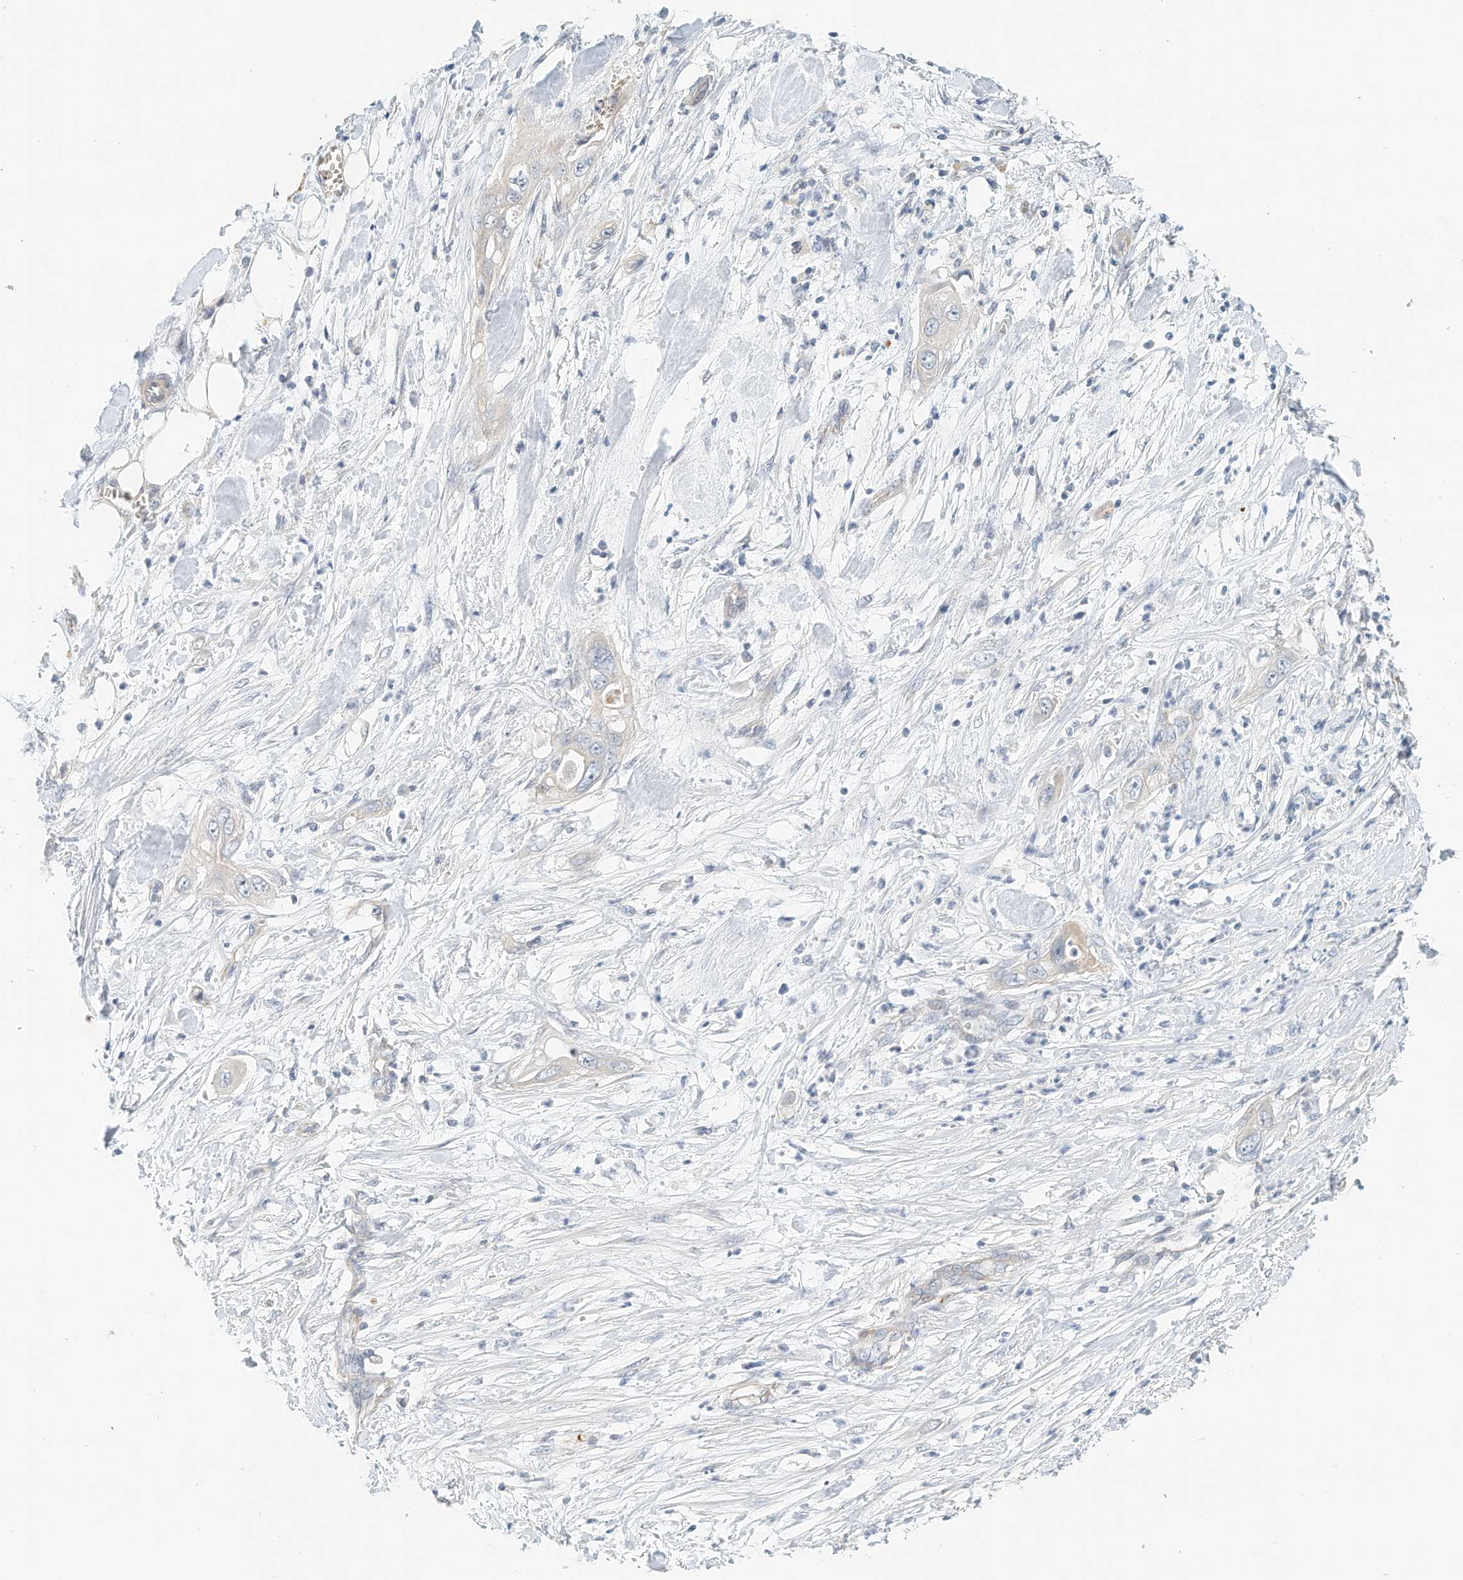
{"staining": {"intensity": "negative", "quantity": "none", "location": "none"}, "tissue": "pancreatic cancer", "cell_type": "Tumor cells", "image_type": "cancer", "snomed": [{"axis": "morphology", "description": "Adenocarcinoma, NOS"}, {"axis": "topography", "description": "Pancreas"}], "caption": "An image of pancreatic cancer (adenocarcinoma) stained for a protein displays no brown staining in tumor cells.", "gene": "RCAN3", "patient": {"sex": "female", "age": 78}}